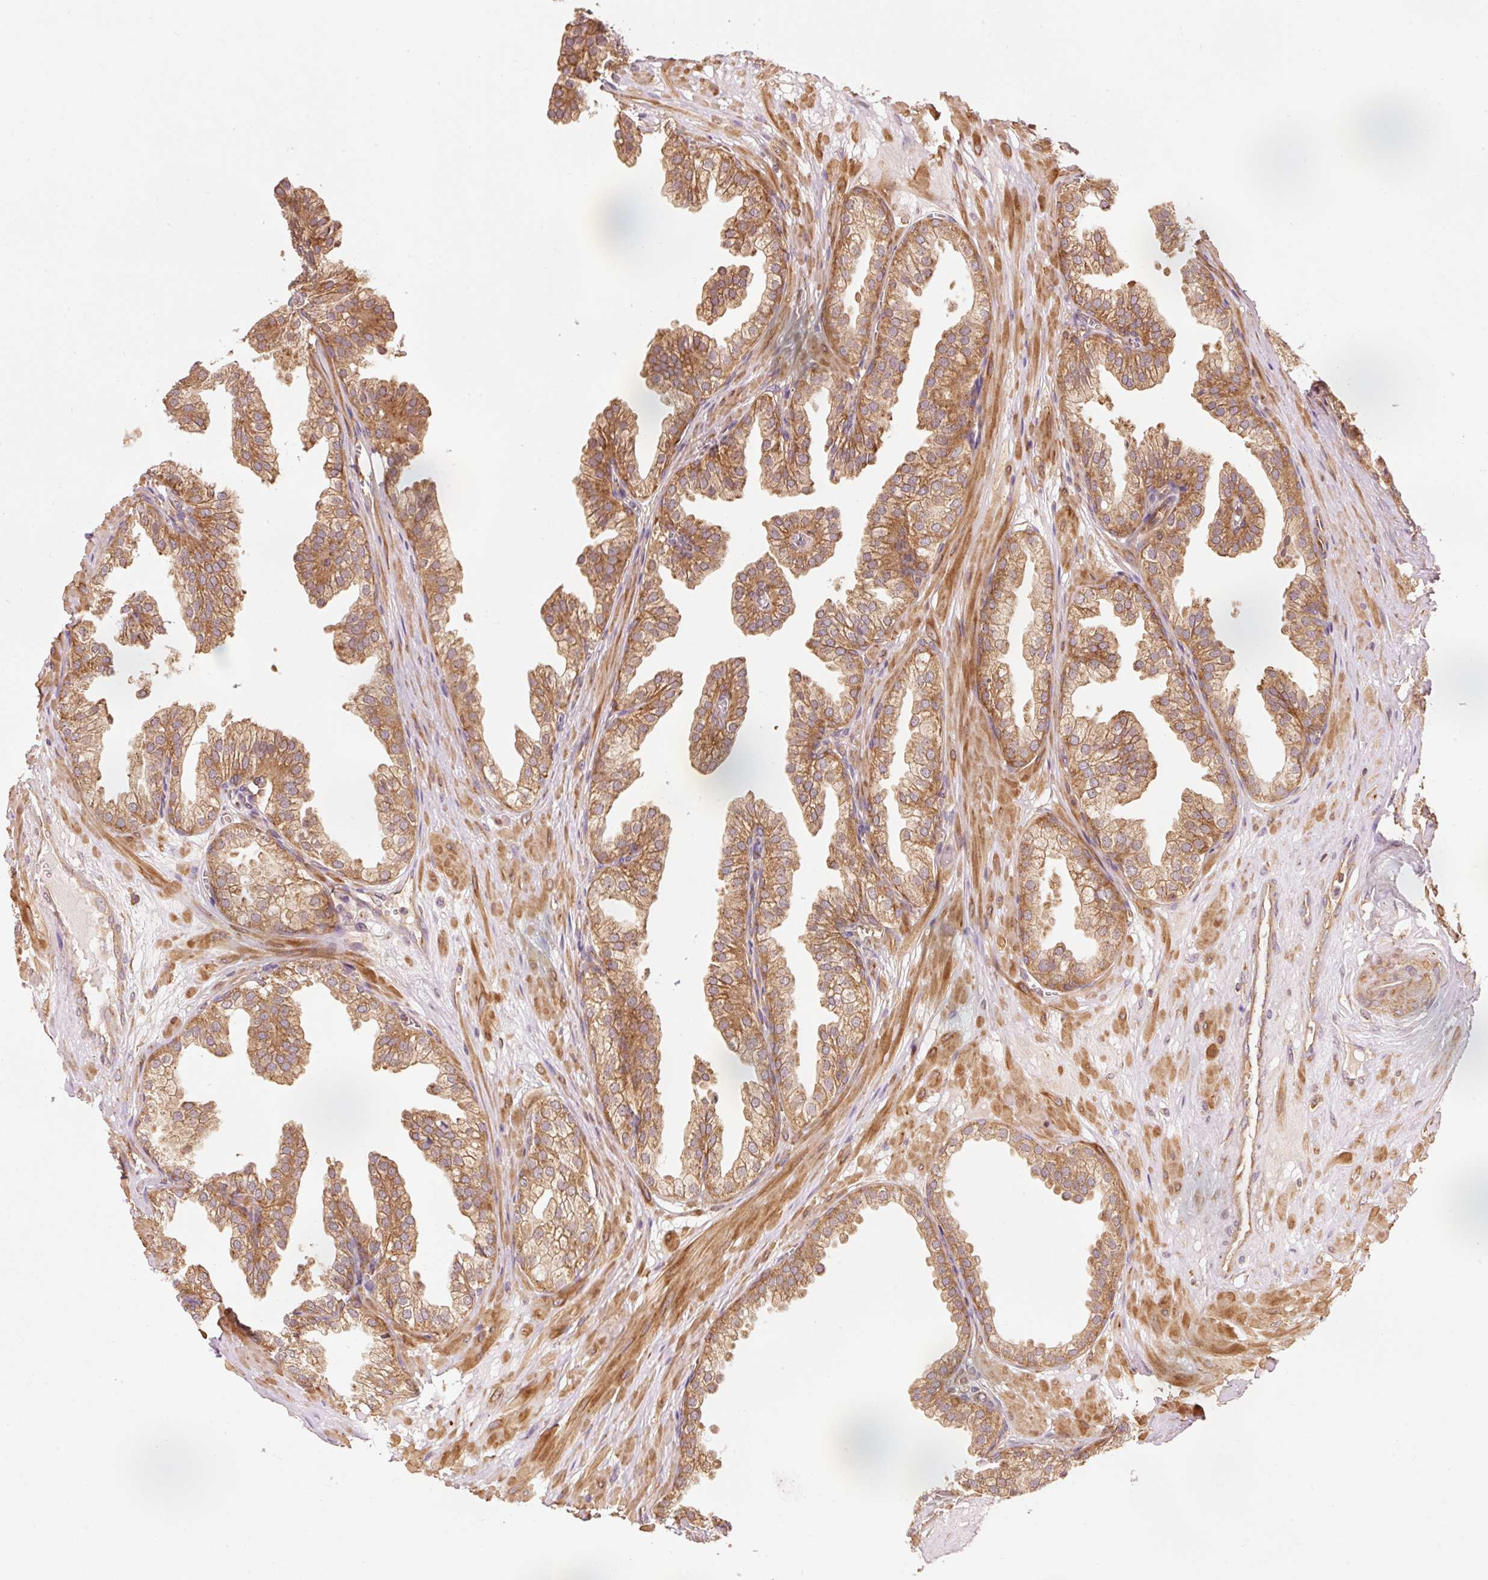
{"staining": {"intensity": "moderate", "quantity": ">75%", "location": "cytoplasmic/membranous"}, "tissue": "prostate", "cell_type": "Glandular cells", "image_type": "normal", "snomed": [{"axis": "morphology", "description": "Normal tissue, NOS"}, {"axis": "topography", "description": "Prostate"}, {"axis": "topography", "description": "Peripheral nerve tissue"}], "caption": "Immunohistochemistry (IHC) histopathology image of normal prostate: human prostate stained using immunohistochemistry (IHC) reveals medium levels of moderate protein expression localized specifically in the cytoplasmic/membranous of glandular cells, appearing as a cytoplasmic/membranous brown color.", "gene": "PDAP1", "patient": {"sex": "male", "age": 55}}